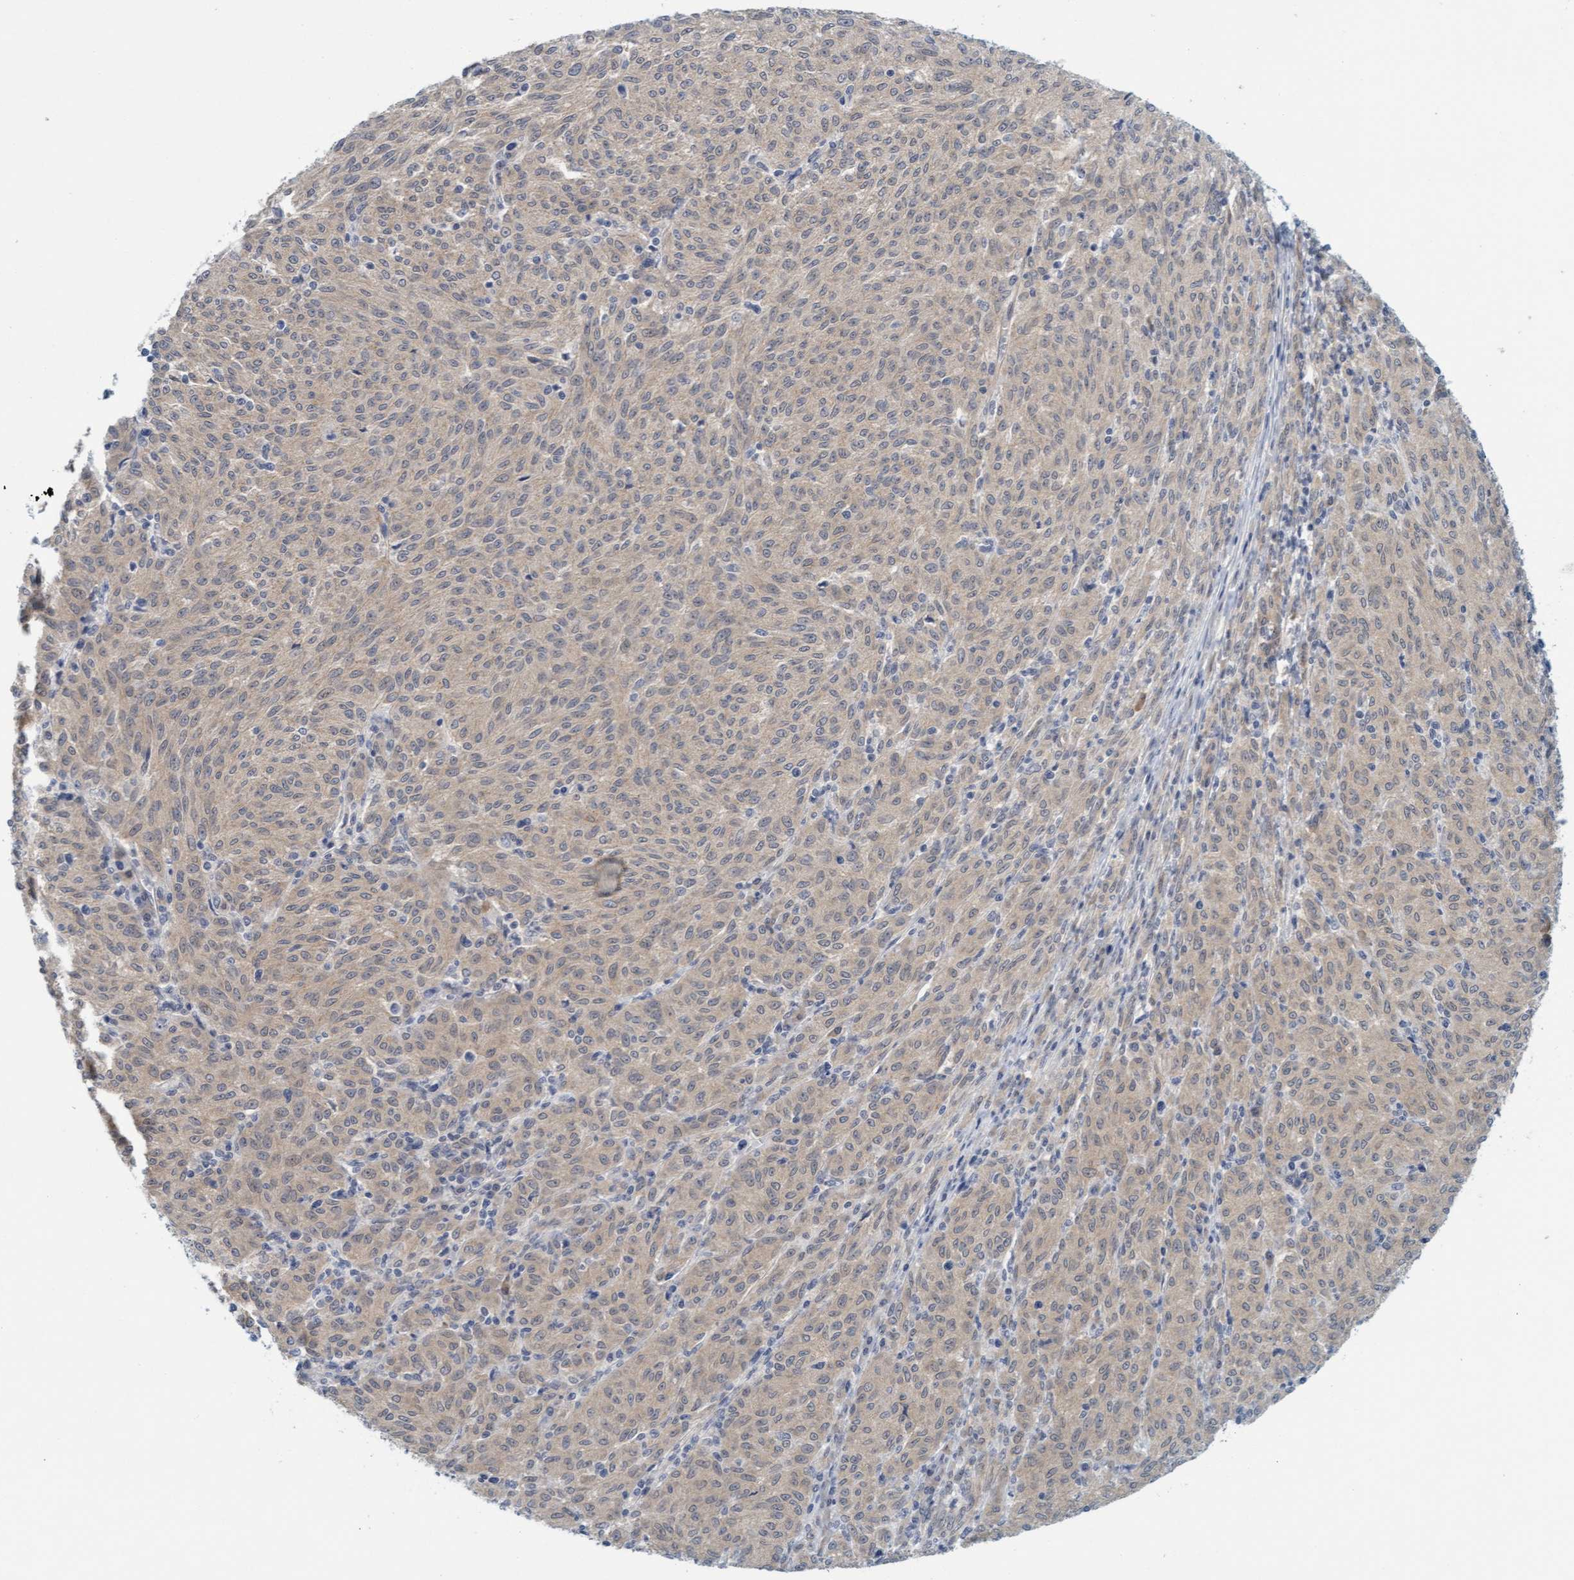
{"staining": {"intensity": "weak", "quantity": "<25%", "location": "cytoplasmic/membranous"}, "tissue": "melanoma", "cell_type": "Tumor cells", "image_type": "cancer", "snomed": [{"axis": "morphology", "description": "Malignant melanoma, NOS"}, {"axis": "topography", "description": "Skin"}], "caption": "An immunohistochemistry image of melanoma is shown. There is no staining in tumor cells of melanoma.", "gene": "TSTD2", "patient": {"sex": "female", "age": 72}}